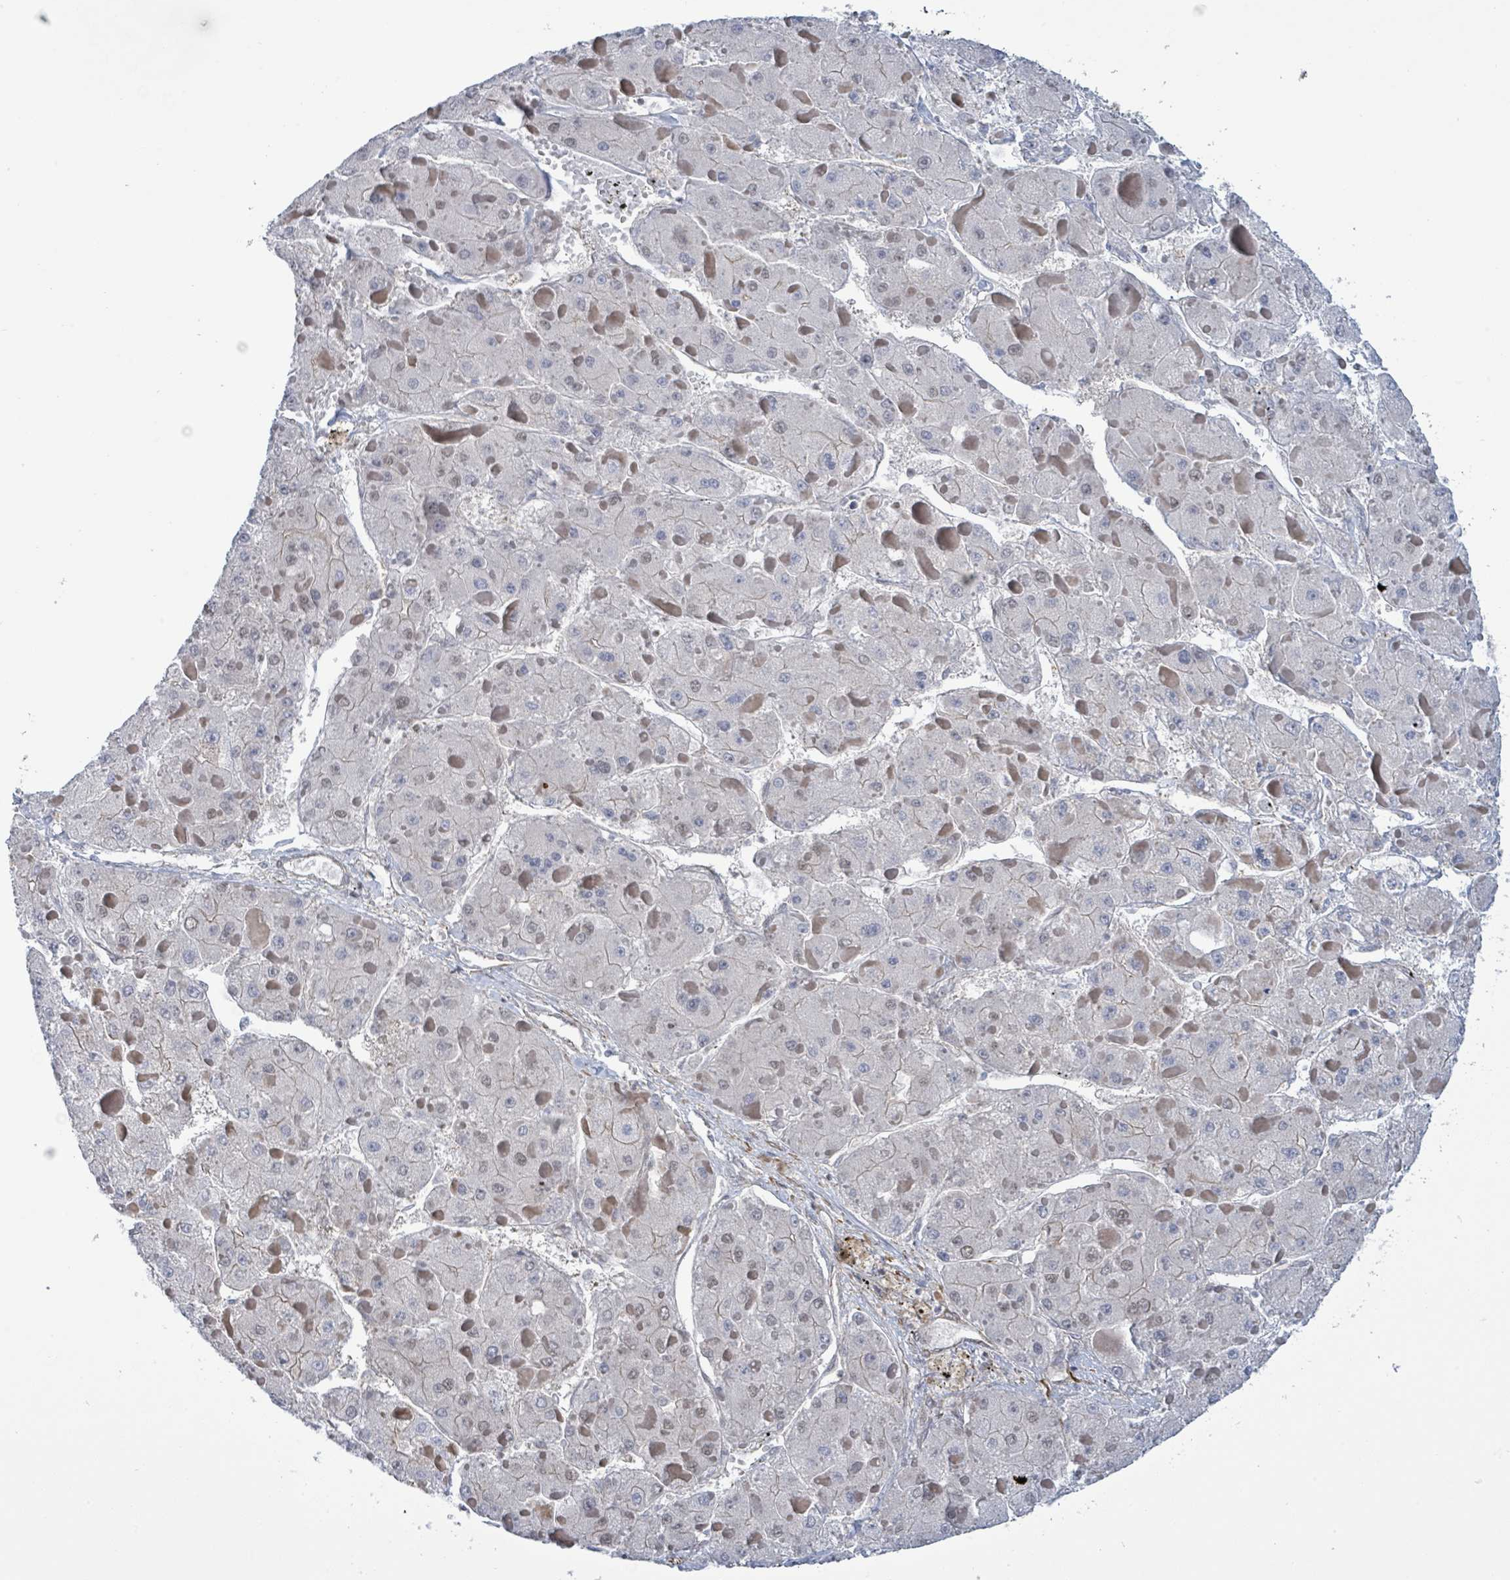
{"staining": {"intensity": "negative", "quantity": "none", "location": "none"}, "tissue": "liver cancer", "cell_type": "Tumor cells", "image_type": "cancer", "snomed": [{"axis": "morphology", "description": "Carcinoma, Hepatocellular, NOS"}, {"axis": "topography", "description": "Liver"}], "caption": "Immunohistochemical staining of hepatocellular carcinoma (liver) exhibits no significant positivity in tumor cells.", "gene": "DMRTC1B", "patient": {"sex": "female", "age": 73}}